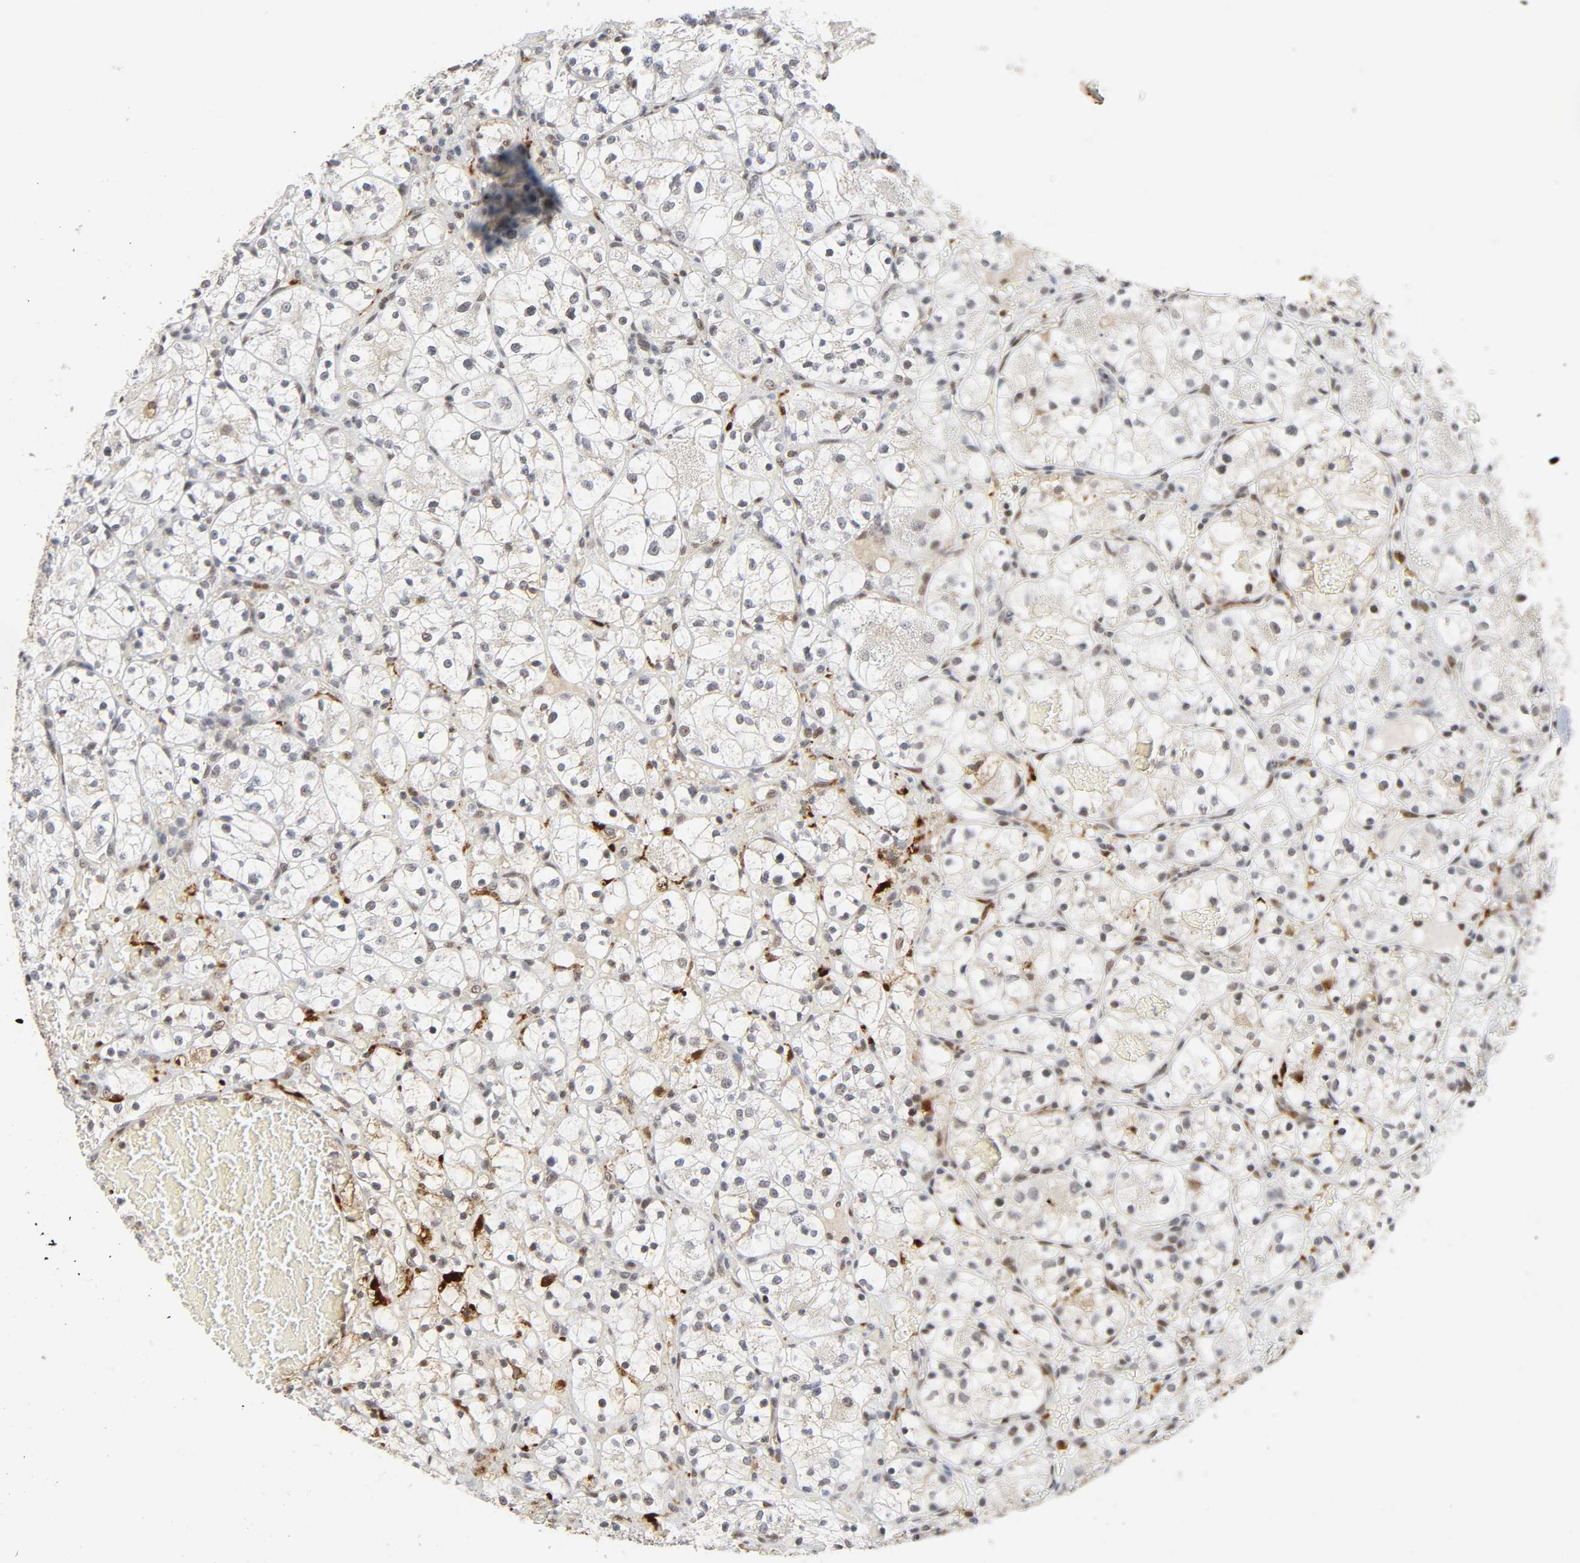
{"staining": {"intensity": "weak", "quantity": "25%-75%", "location": "nuclear"}, "tissue": "renal cancer", "cell_type": "Tumor cells", "image_type": "cancer", "snomed": [{"axis": "morphology", "description": "Adenocarcinoma, NOS"}, {"axis": "topography", "description": "Kidney"}], "caption": "Immunohistochemistry (IHC) image of neoplastic tissue: human renal cancer (adenocarcinoma) stained using IHC reveals low levels of weak protein expression localized specifically in the nuclear of tumor cells, appearing as a nuclear brown color.", "gene": "KAT2B", "patient": {"sex": "female", "age": 60}}